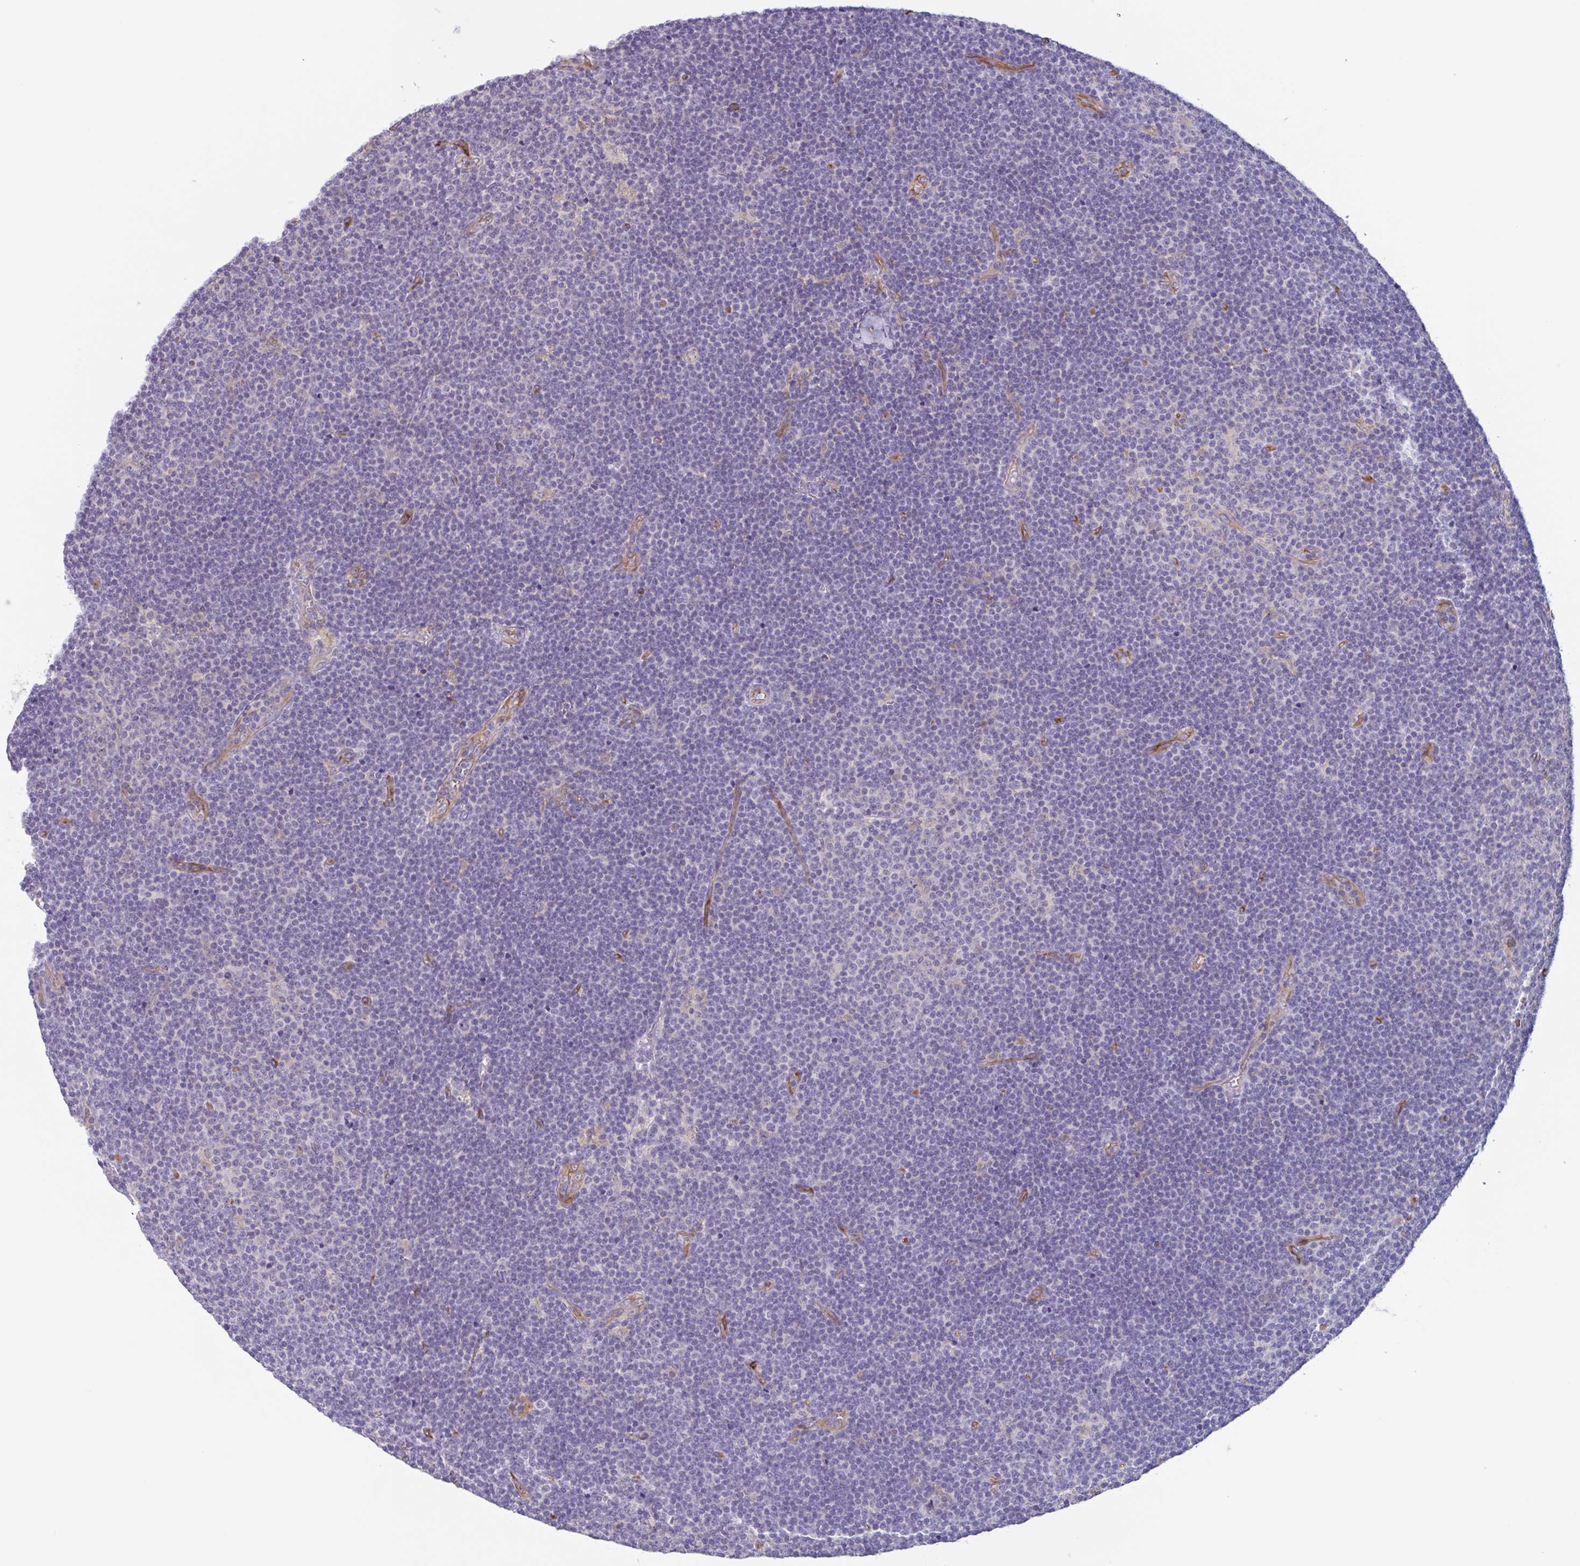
{"staining": {"intensity": "negative", "quantity": "none", "location": "none"}, "tissue": "lymphoma", "cell_type": "Tumor cells", "image_type": "cancer", "snomed": [{"axis": "morphology", "description": "Malignant lymphoma, non-Hodgkin's type, Low grade"}, {"axis": "topography", "description": "Lymph node"}], "caption": "Malignant lymphoma, non-Hodgkin's type (low-grade) was stained to show a protein in brown. There is no significant expression in tumor cells.", "gene": "EHD4", "patient": {"sex": "male", "age": 48}}